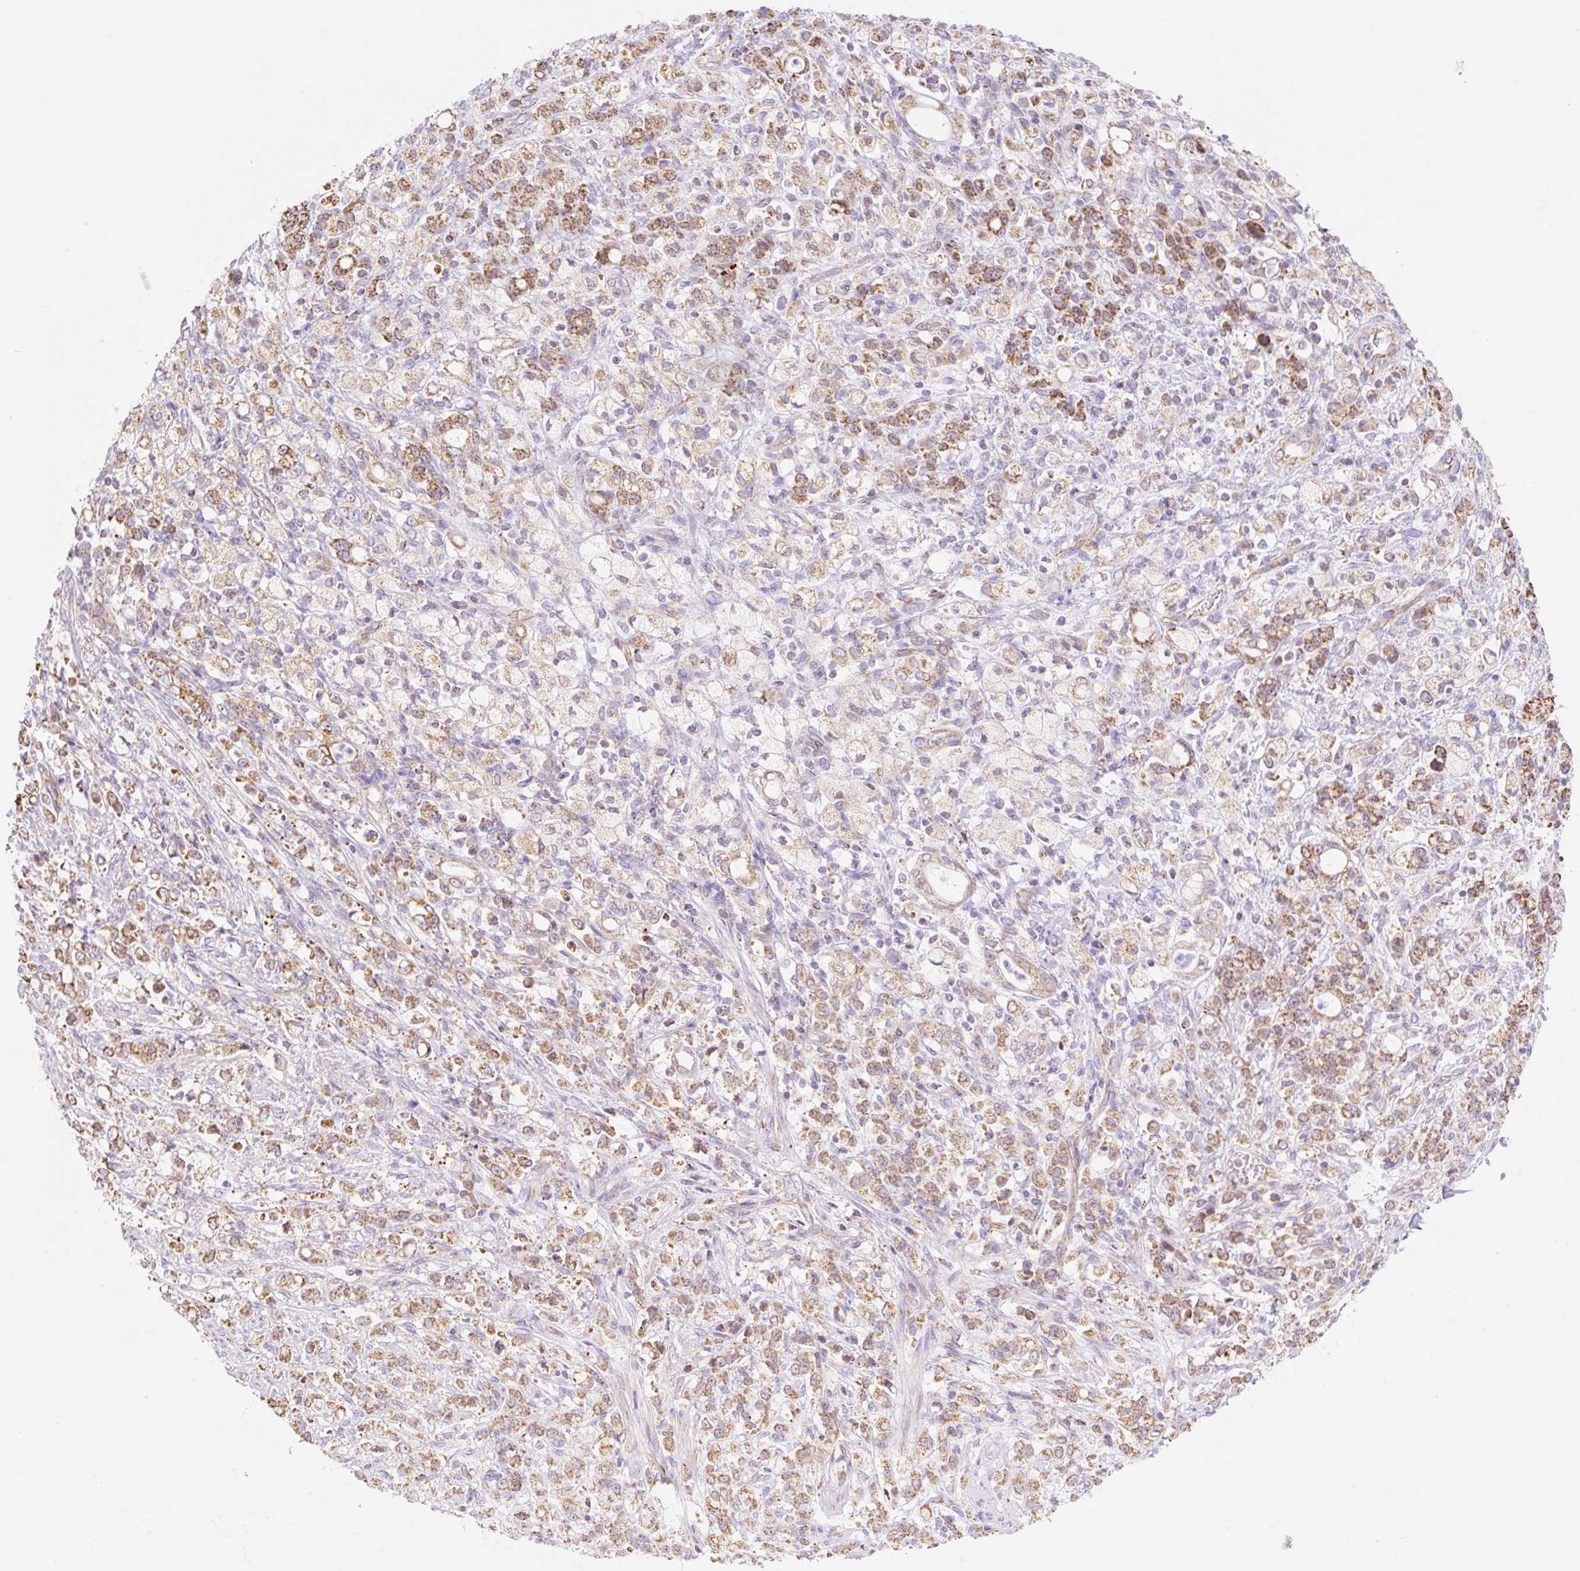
{"staining": {"intensity": "moderate", "quantity": ">75%", "location": "cytoplasmic/membranous"}, "tissue": "stomach cancer", "cell_type": "Tumor cells", "image_type": "cancer", "snomed": [{"axis": "morphology", "description": "Adenocarcinoma, NOS"}, {"axis": "topography", "description": "Stomach"}], "caption": "IHC of human stomach adenocarcinoma exhibits medium levels of moderate cytoplasmic/membranous expression in approximately >75% of tumor cells.", "gene": "ESAM", "patient": {"sex": "female", "age": 60}}